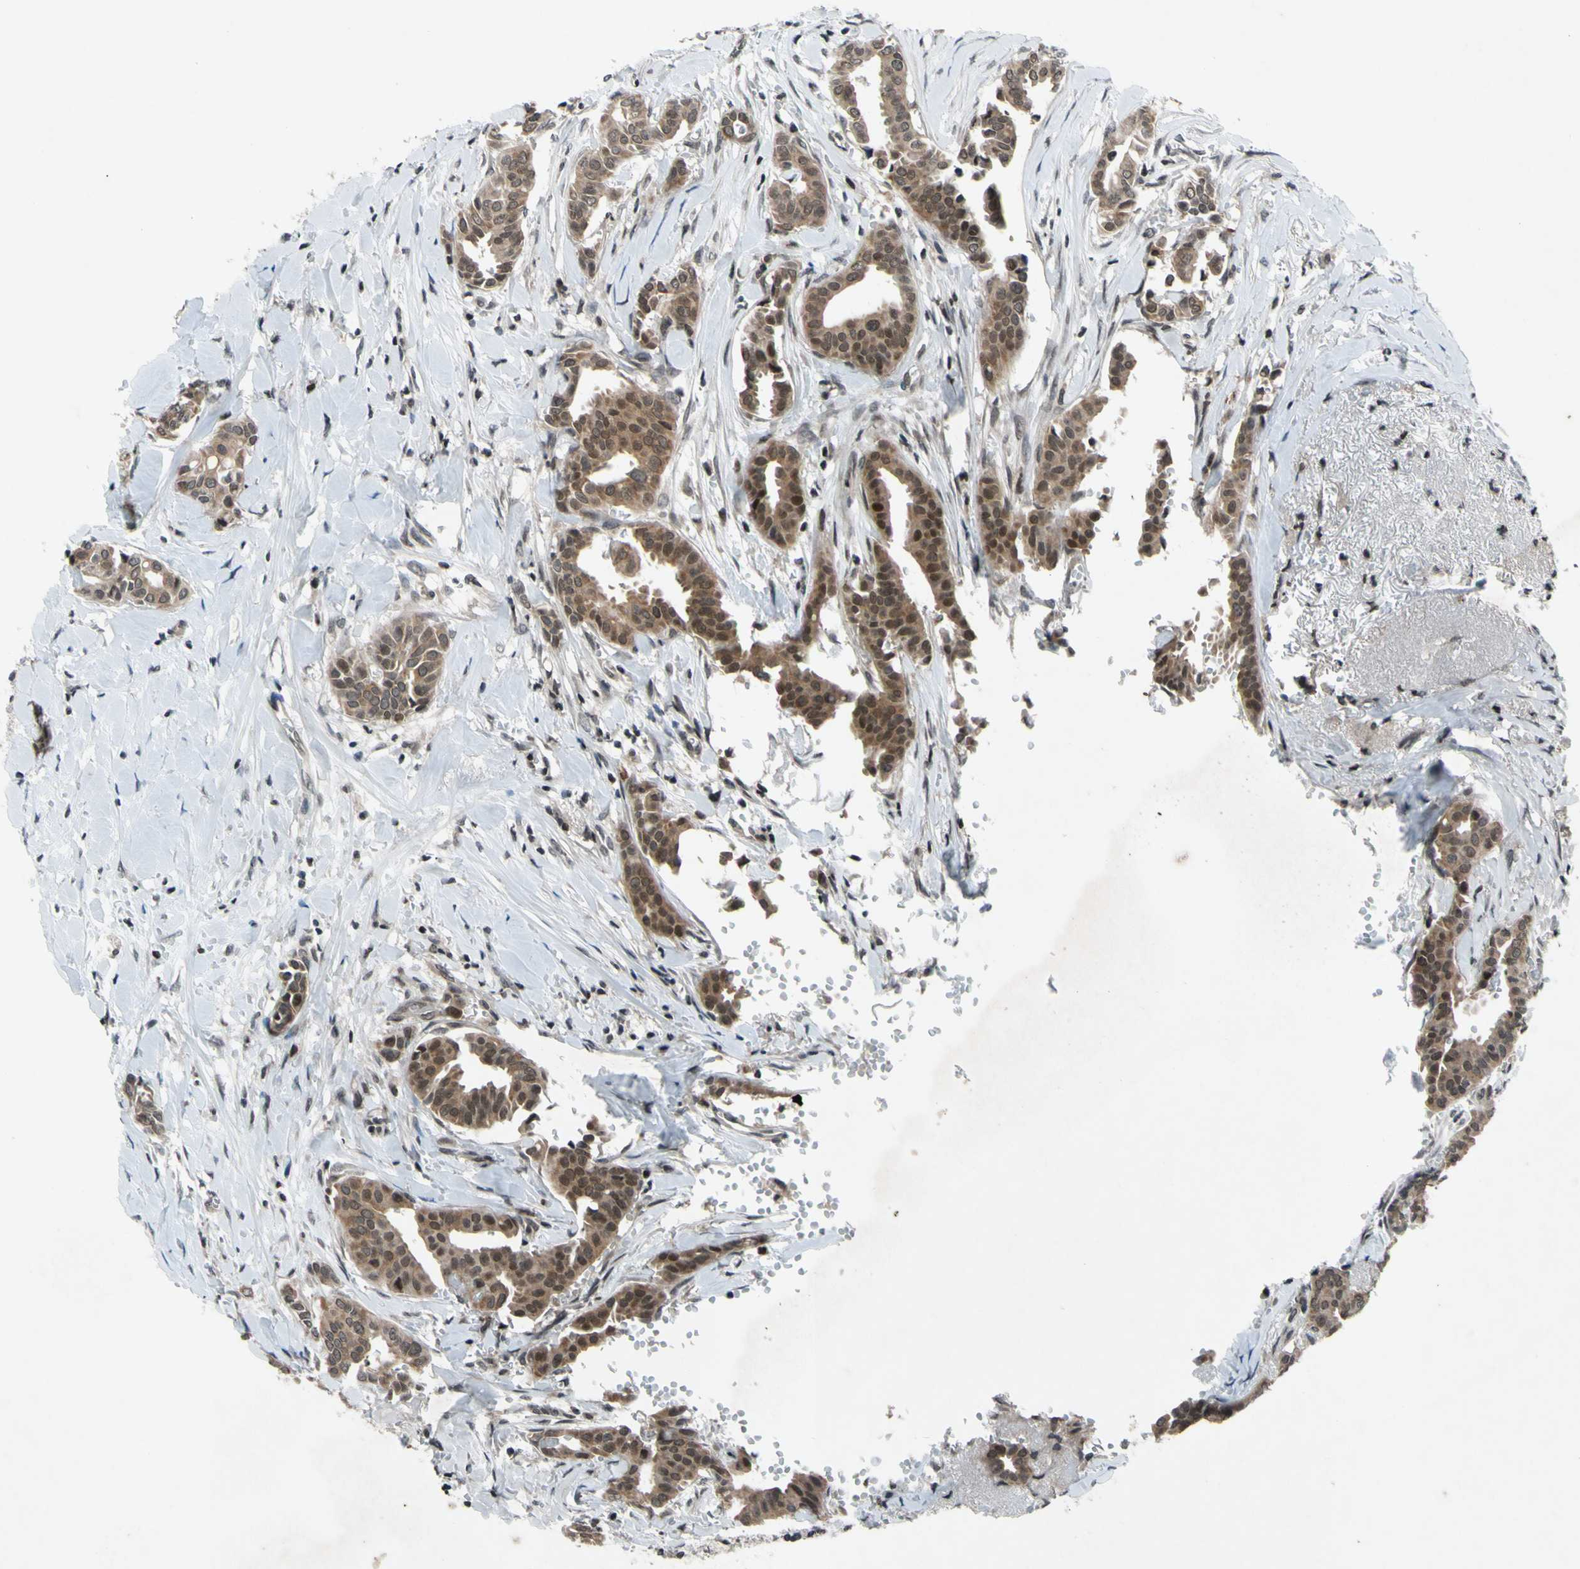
{"staining": {"intensity": "moderate", "quantity": ">75%", "location": "cytoplasmic/membranous,nuclear"}, "tissue": "head and neck cancer", "cell_type": "Tumor cells", "image_type": "cancer", "snomed": [{"axis": "morphology", "description": "Adenocarcinoma, NOS"}, {"axis": "topography", "description": "Salivary gland"}, {"axis": "topography", "description": "Head-Neck"}], "caption": "Immunohistochemistry (IHC) (DAB) staining of adenocarcinoma (head and neck) exhibits moderate cytoplasmic/membranous and nuclear protein positivity in approximately >75% of tumor cells. (IHC, brightfield microscopy, high magnification).", "gene": "XPO1", "patient": {"sex": "female", "age": 59}}